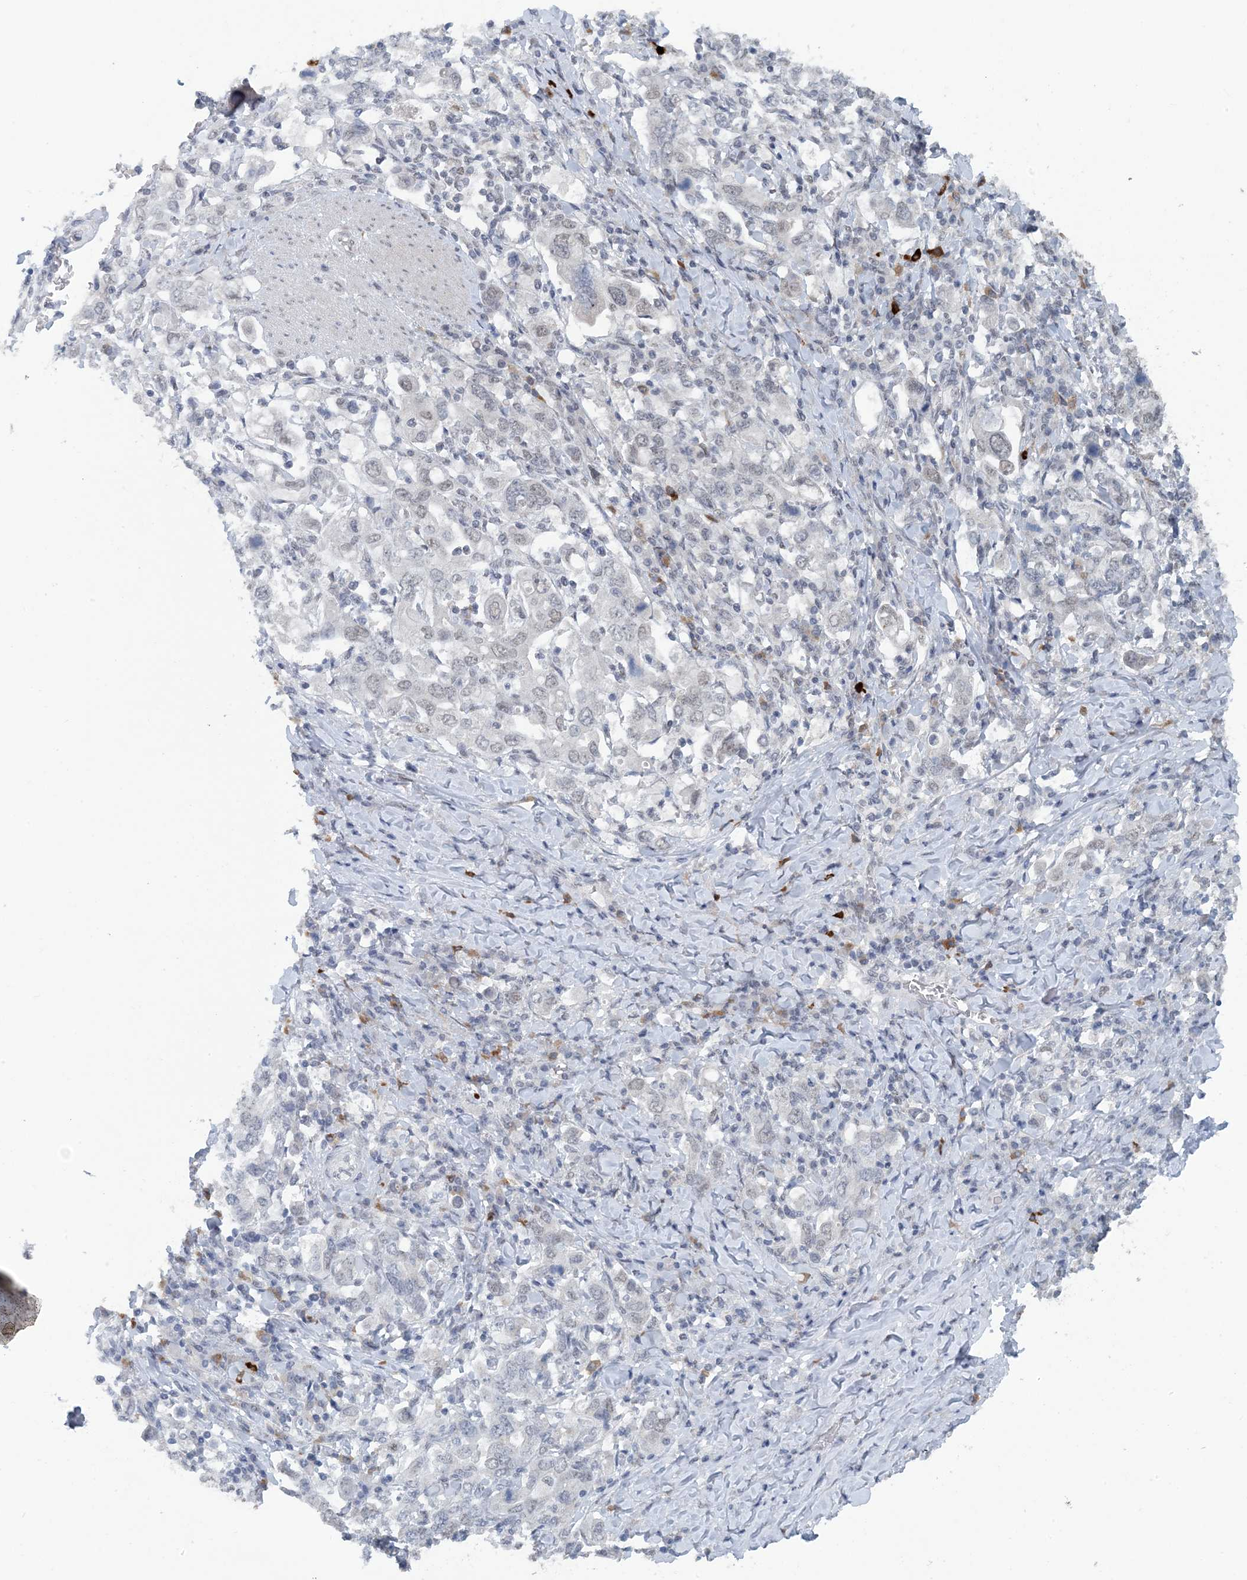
{"staining": {"intensity": "negative", "quantity": "none", "location": "none"}, "tissue": "stomach cancer", "cell_type": "Tumor cells", "image_type": "cancer", "snomed": [{"axis": "morphology", "description": "Adenocarcinoma, NOS"}, {"axis": "topography", "description": "Stomach, upper"}], "caption": "This is an immunohistochemistry photomicrograph of stomach adenocarcinoma. There is no expression in tumor cells.", "gene": "MBD2", "patient": {"sex": "male", "age": 62}}